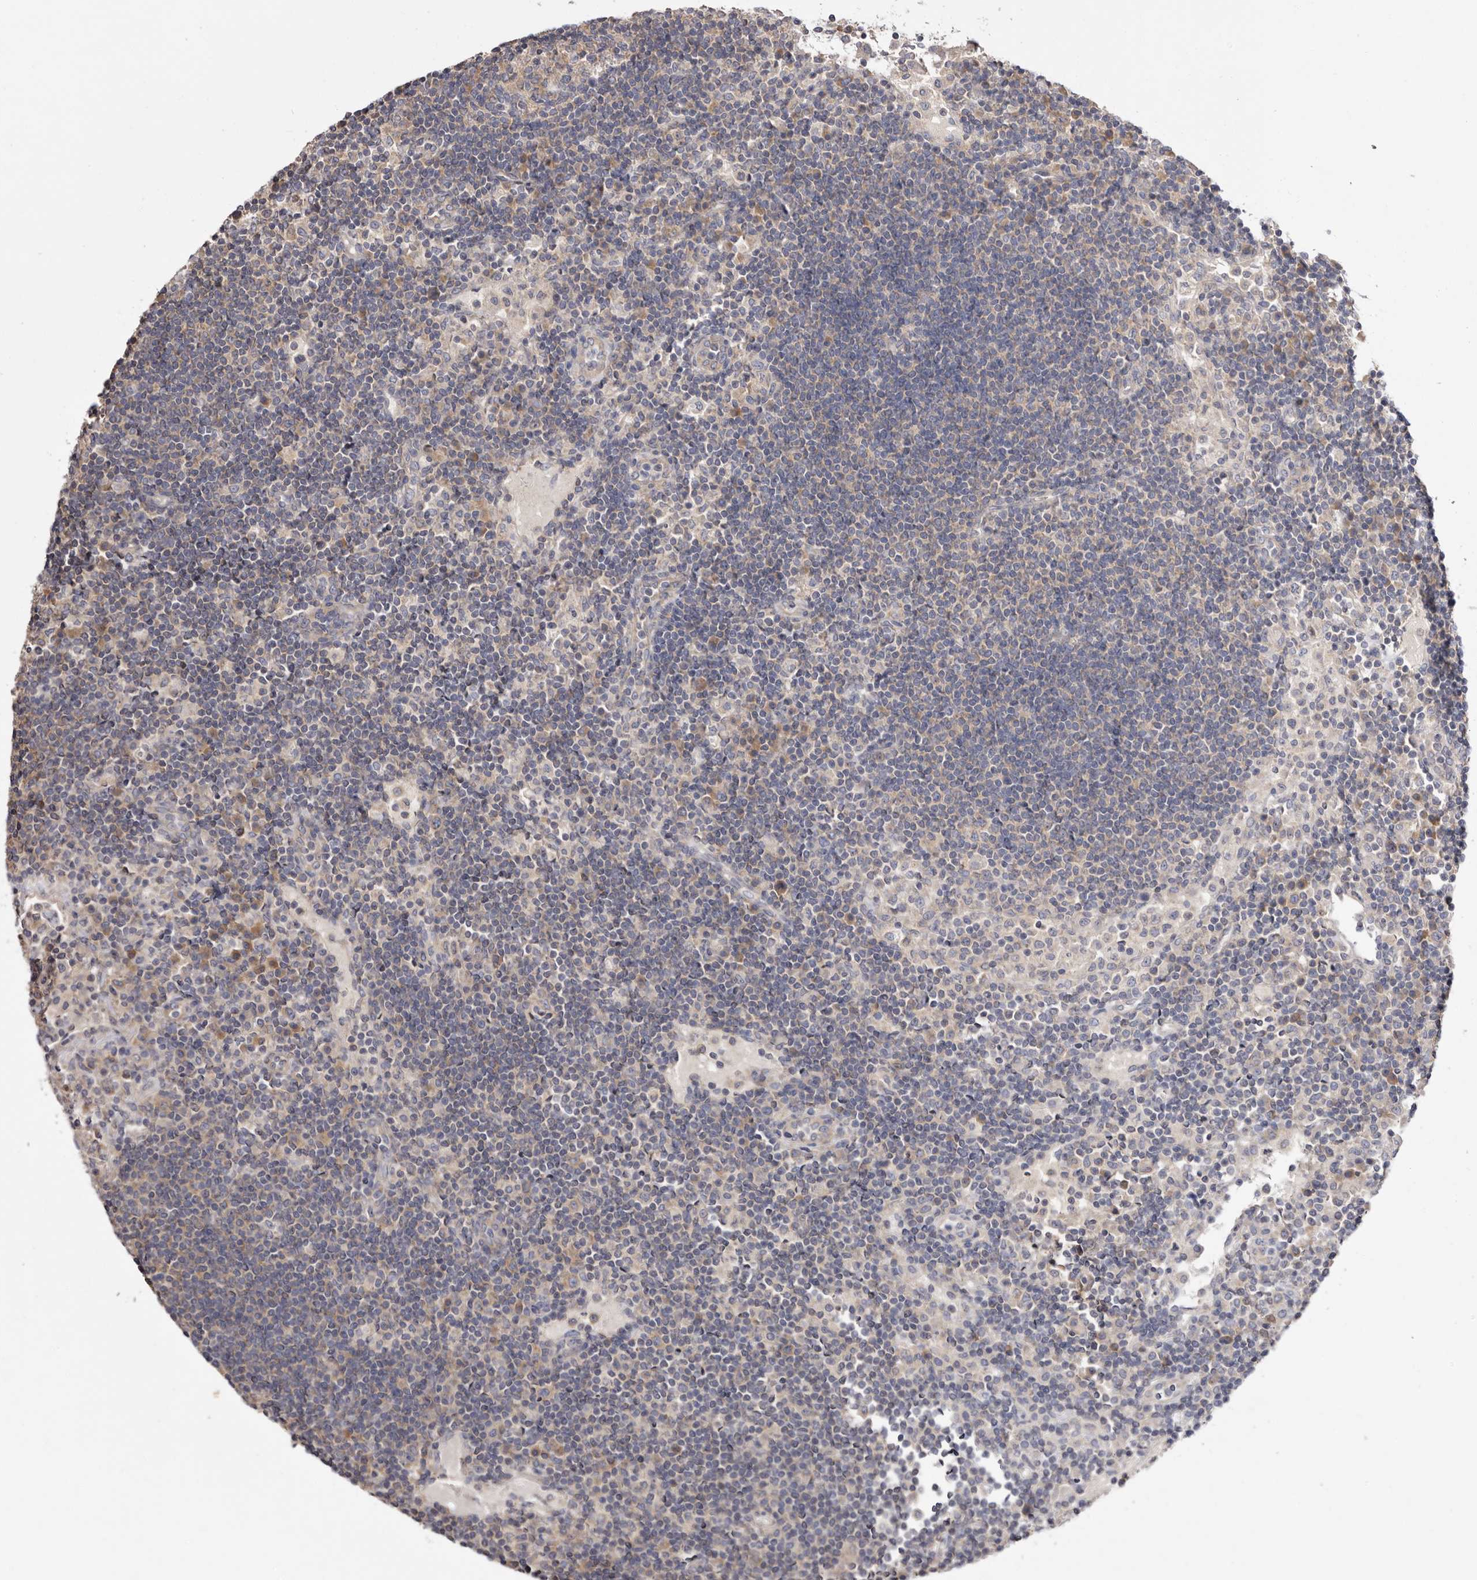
{"staining": {"intensity": "negative", "quantity": "none", "location": "none"}, "tissue": "lymph node", "cell_type": "Germinal center cells", "image_type": "normal", "snomed": [{"axis": "morphology", "description": "Normal tissue, NOS"}, {"axis": "topography", "description": "Lymph node"}], "caption": "A micrograph of lymph node stained for a protein displays no brown staining in germinal center cells. Brightfield microscopy of immunohistochemistry stained with DAB (3,3'-diaminobenzidine) (brown) and hematoxylin (blue), captured at high magnification.", "gene": "FAM167B", "patient": {"sex": "female", "age": 53}}